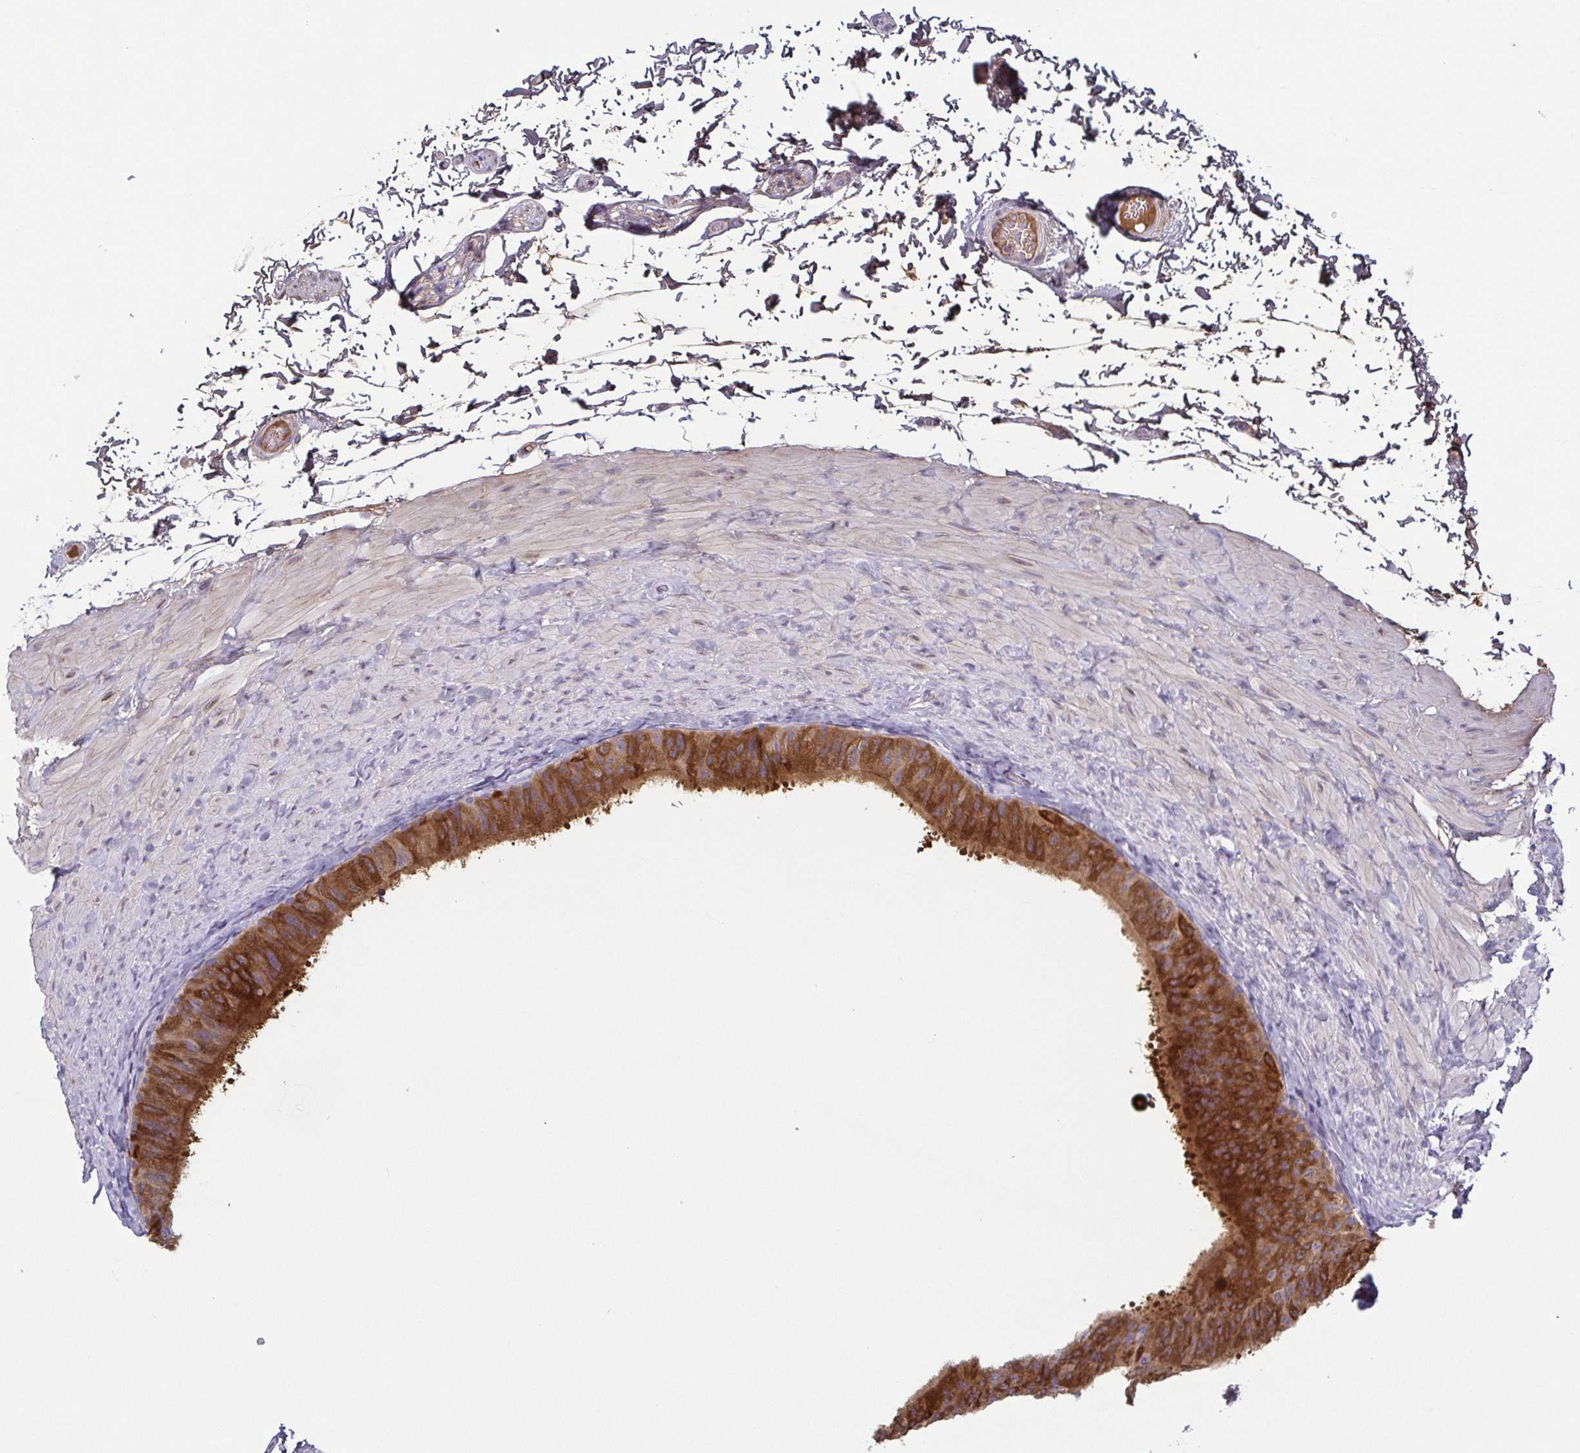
{"staining": {"intensity": "strong", "quantity": "25%-75%", "location": "cytoplasmic/membranous,nuclear"}, "tissue": "epididymis", "cell_type": "Glandular cells", "image_type": "normal", "snomed": [{"axis": "morphology", "description": "Normal tissue, NOS"}, {"axis": "topography", "description": "Epididymis, spermatic cord, NOS"}, {"axis": "topography", "description": "Epididymis"}], "caption": "Normal epididymis exhibits strong cytoplasmic/membranous,nuclear positivity in about 25%-75% of glandular cells, visualized by immunohistochemistry. (DAB IHC with brightfield microscopy, high magnification).", "gene": "ECM1", "patient": {"sex": "male", "age": 31}}